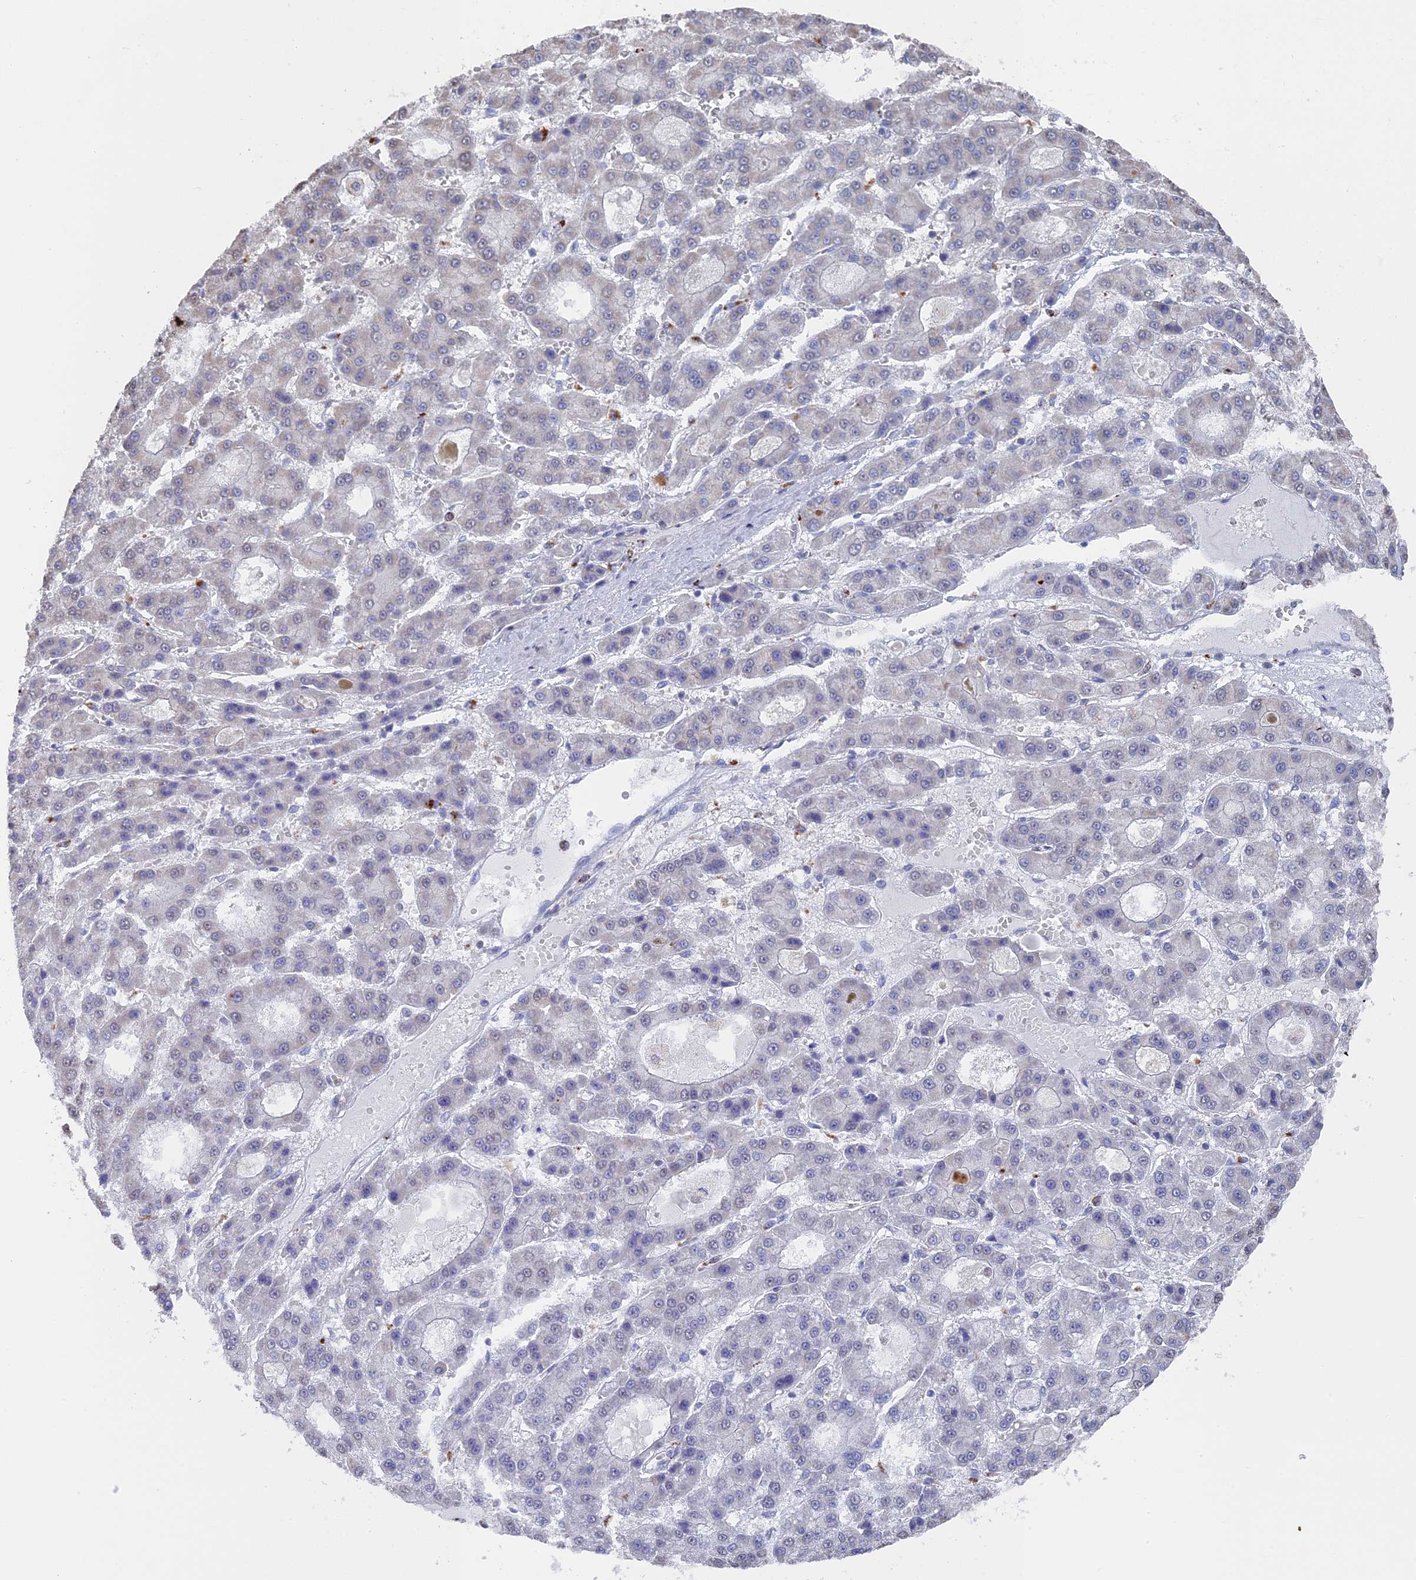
{"staining": {"intensity": "negative", "quantity": "none", "location": "none"}, "tissue": "liver cancer", "cell_type": "Tumor cells", "image_type": "cancer", "snomed": [{"axis": "morphology", "description": "Carcinoma, Hepatocellular, NOS"}, {"axis": "topography", "description": "Liver"}], "caption": "Liver cancer (hepatocellular carcinoma) stained for a protein using IHC exhibits no staining tumor cells.", "gene": "SMG9", "patient": {"sex": "male", "age": 70}}